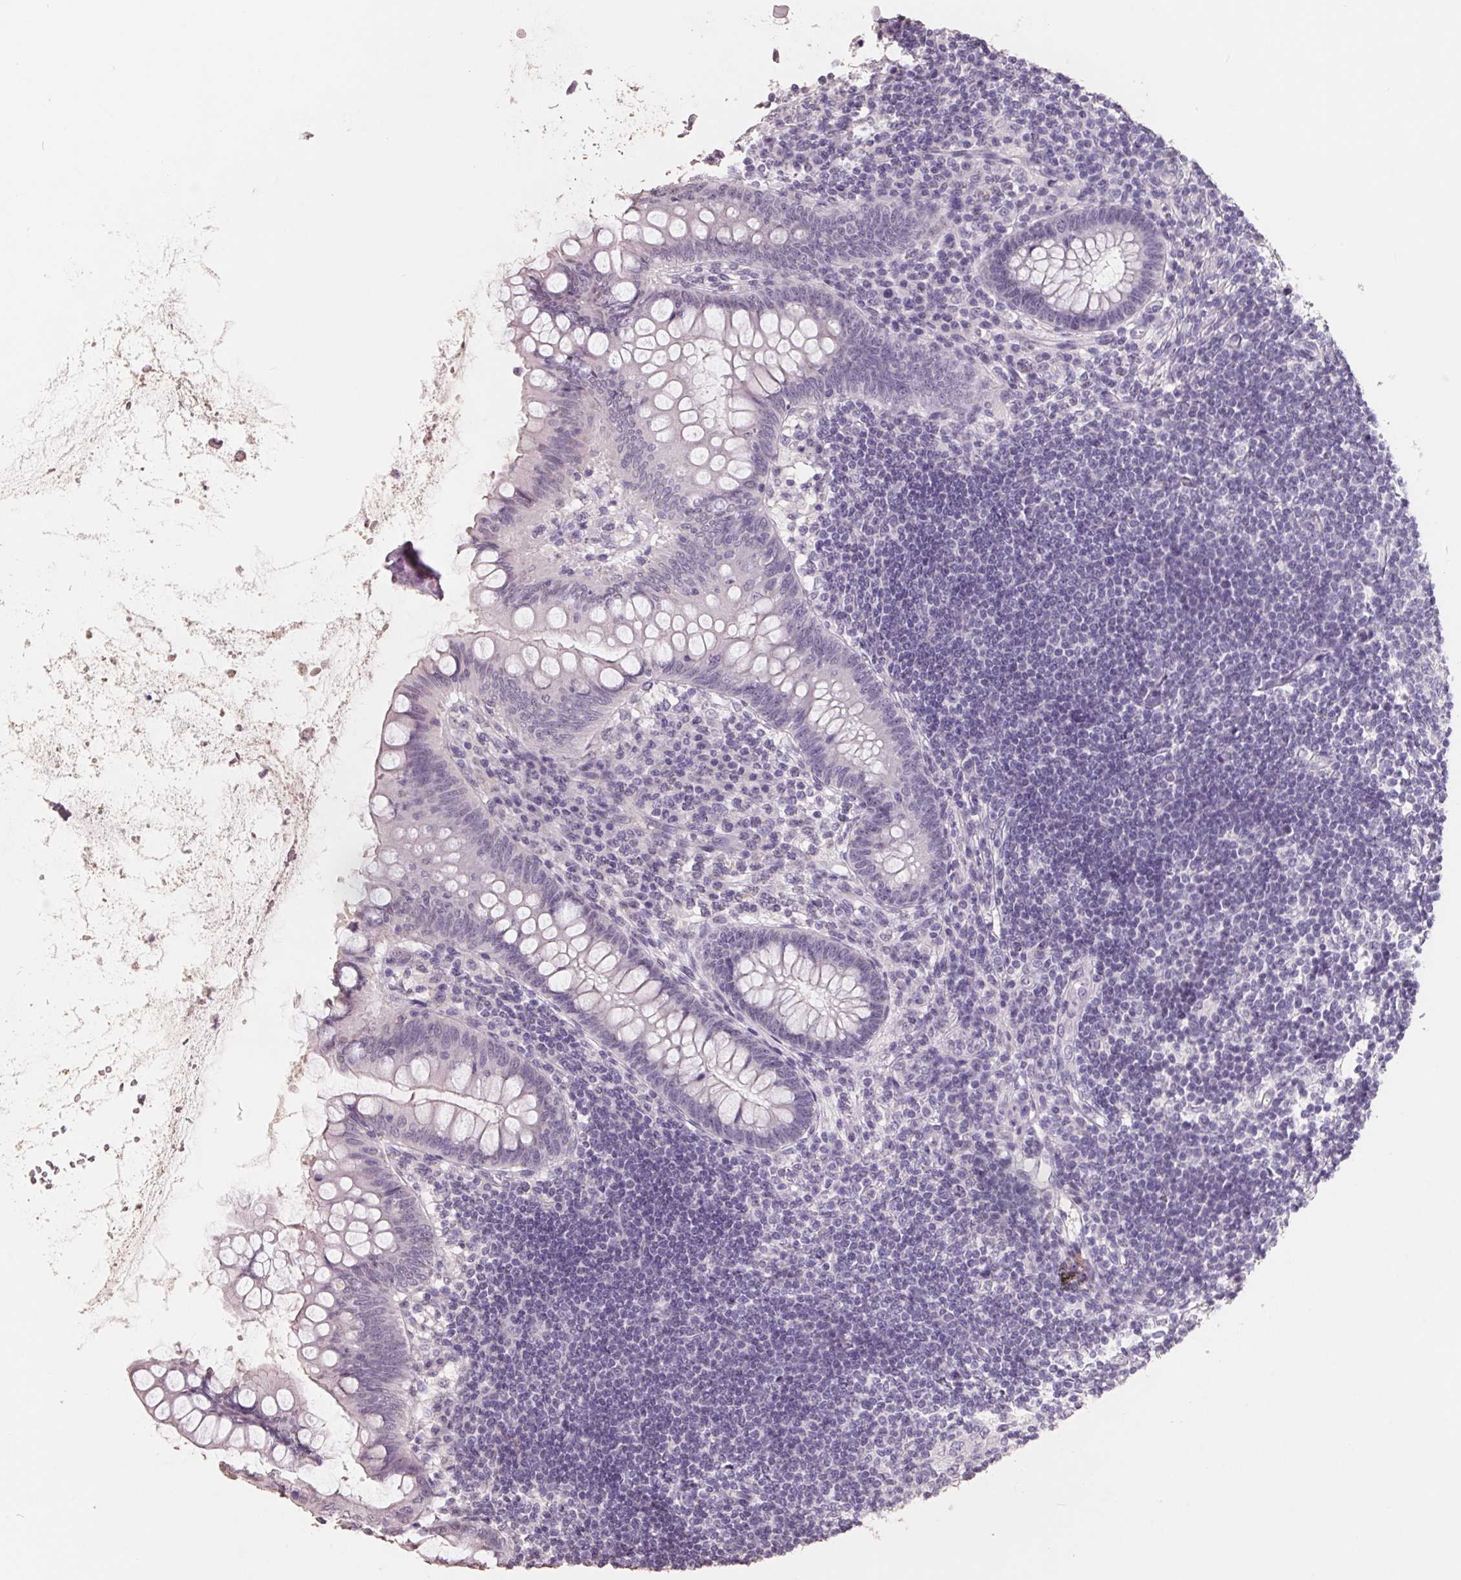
{"staining": {"intensity": "negative", "quantity": "none", "location": "none"}, "tissue": "appendix", "cell_type": "Glandular cells", "image_type": "normal", "snomed": [{"axis": "morphology", "description": "Normal tissue, NOS"}, {"axis": "topography", "description": "Appendix"}], "caption": "Immunohistochemistry histopathology image of normal human appendix stained for a protein (brown), which demonstrates no positivity in glandular cells. (DAB (3,3'-diaminobenzidine) immunohistochemistry visualized using brightfield microscopy, high magnification).", "gene": "FTCD", "patient": {"sex": "female", "age": 57}}